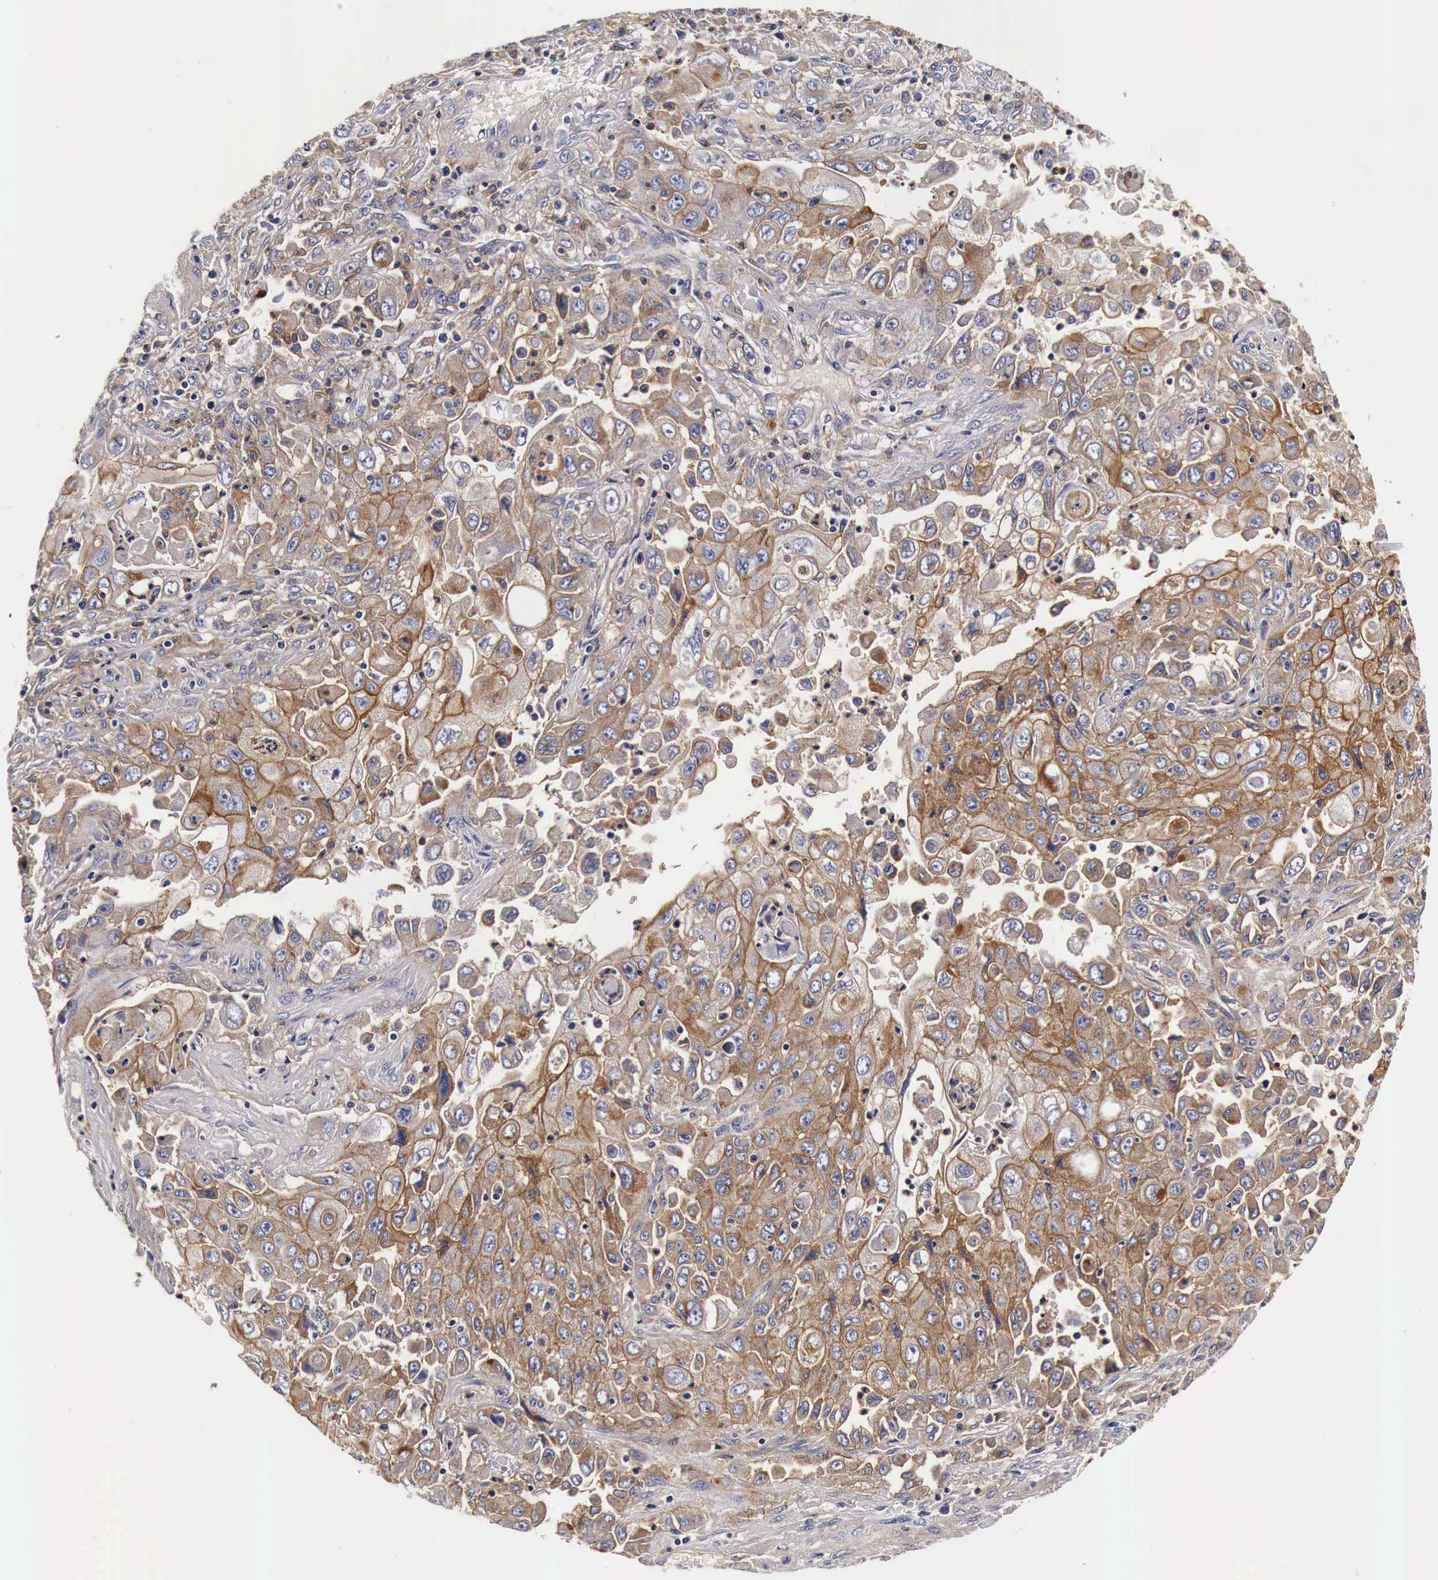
{"staining": {"intensity": "moderate", "quantity": ">75%", "location": "cytoplasmic/membranous"}, "tissue": "pancreatic cancer", "cell_type": "Tumor cells", "image_type": "cancer", "snomed": [{"axis": "morphology", "description": "Adenocarcinoma, NOS"}, {"axis": "topography", "description": "Pancreas"}], "caption": "Adenocarcinoma (pancreatic) stained for a protein displays moderate cytoplasmic/membranous positivity in tumor cells.", "gene": "RP2", "patient": {"sex": "male", "age": 70}}